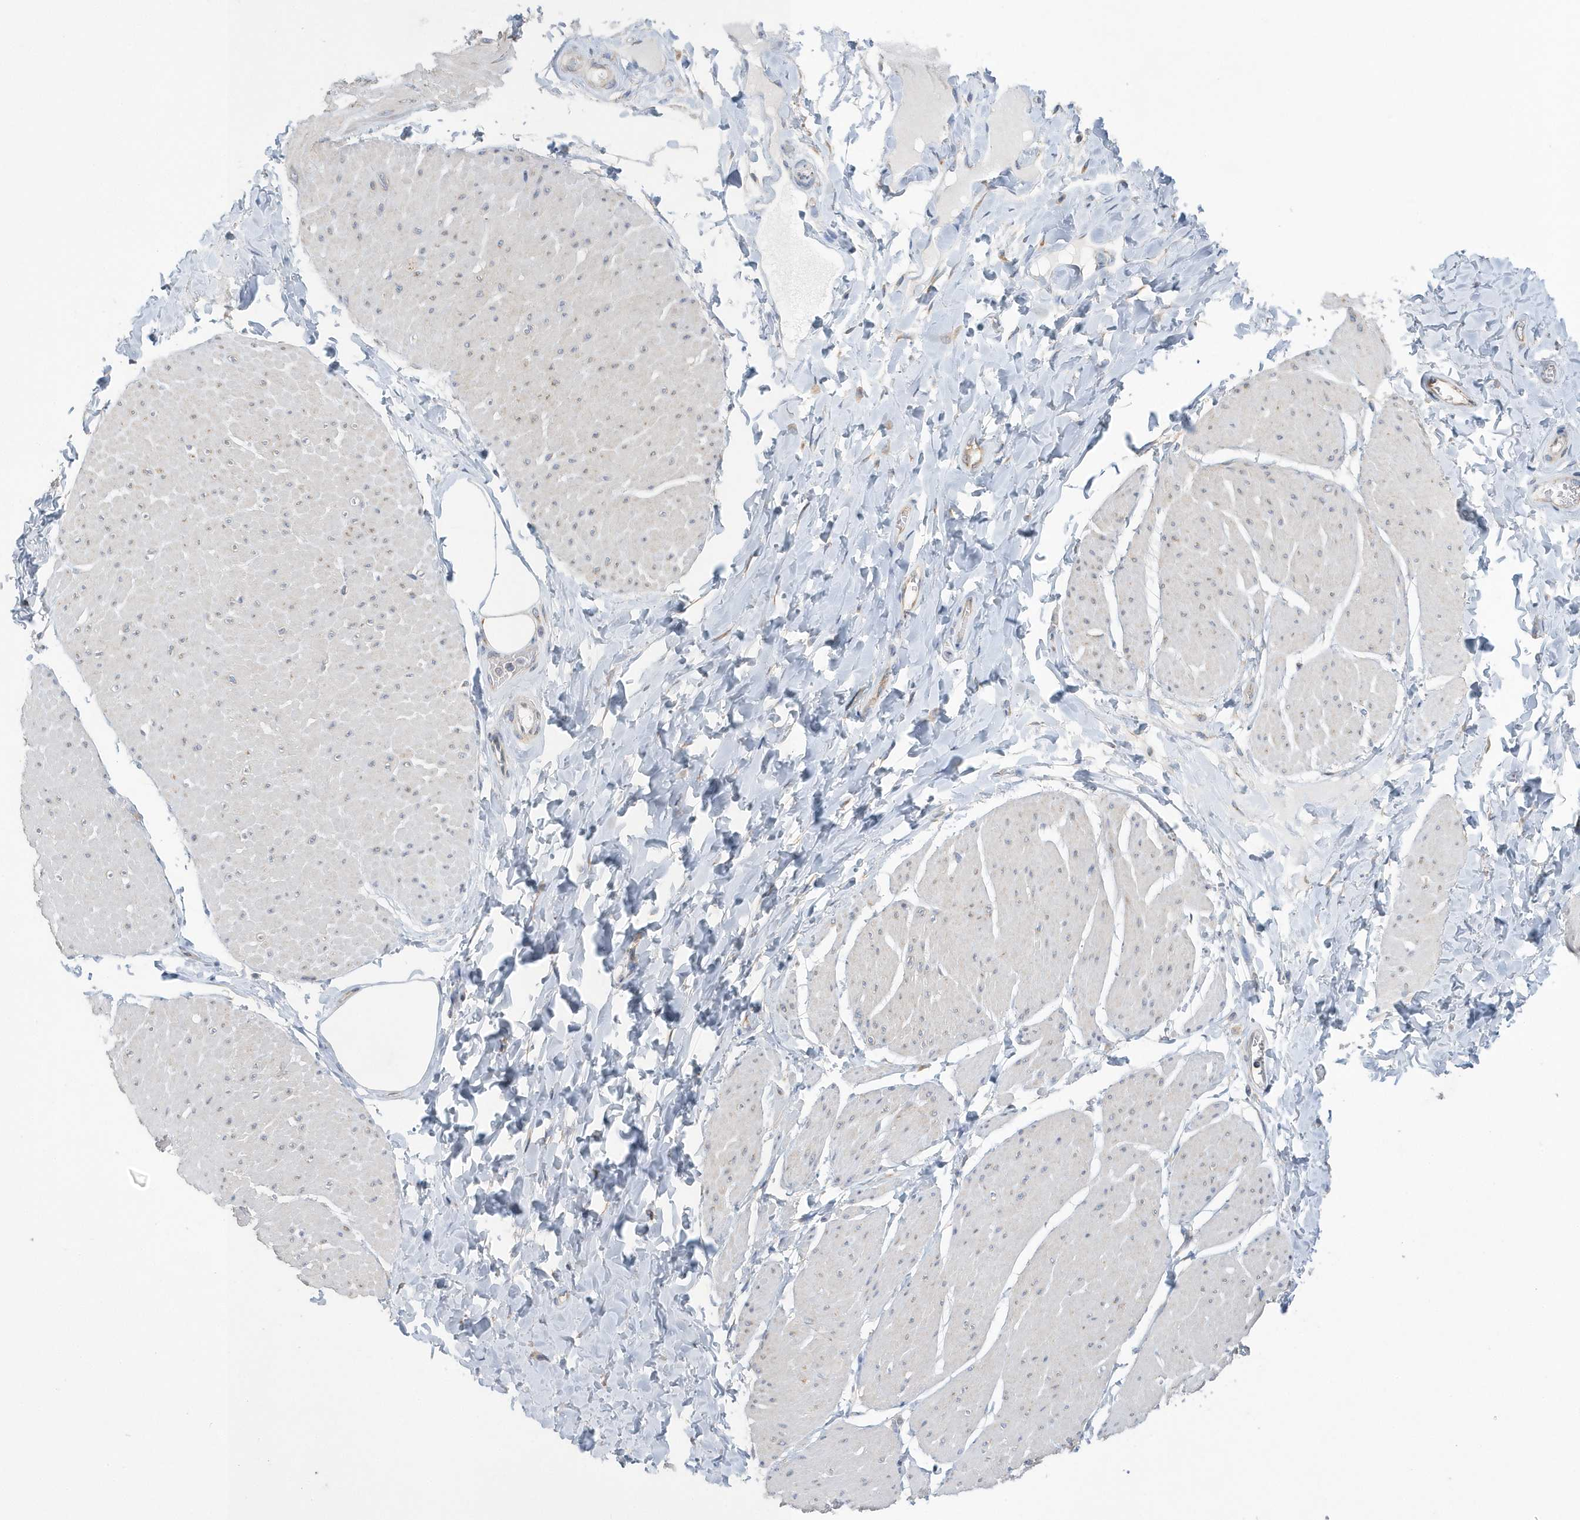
{"staining": {"intensity": "negative", "quantity": "none", "location": "none"}, "tissue": "smooth muscle", "cell_type": "Smooth muscle cells", "image_type": "normal", "snomed": [{"axis": "morphology", "description": "Urothelial carcinoma, High grade"}, {"axis": "topography", "description": "Urinary bladder"}], "caption": "High power microscopy micrograph of an immunohistochemistry micrograph of benign smooth muscle, revealing no significant staining in smooth muscle cells. (DAB (3,3'-diaminobenzidine) immunohistochemistry (IHC) with hematoxylin counter stain).", "gene": "SPATA5", "patient": {"sex": "male", "age": 46}}